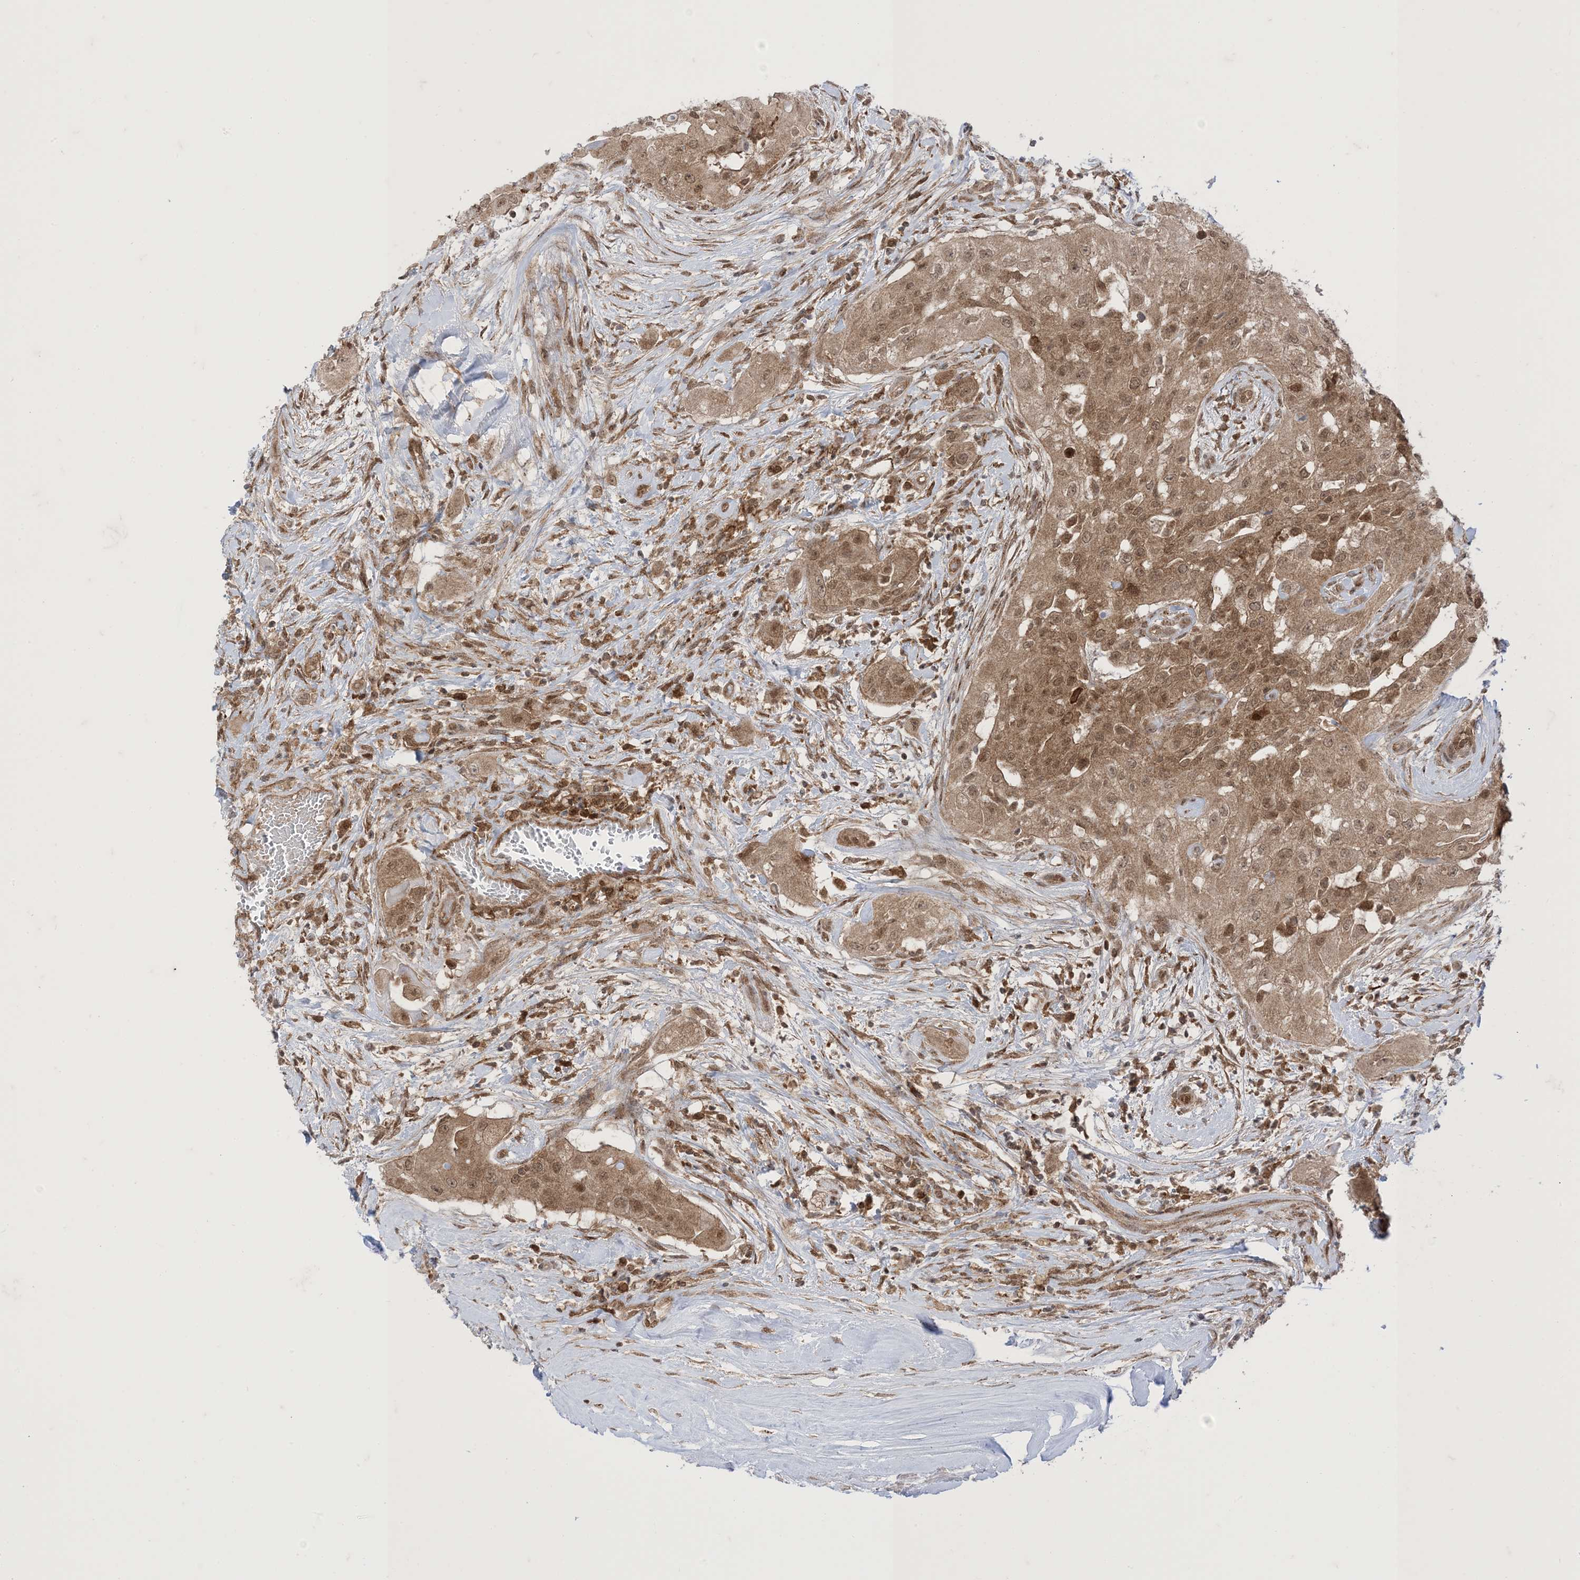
{"staining": {"intensity": "moderate", "quantity": ">75%", "location": "cytoplasmic/membranous,nuclear"}, "tissue": "thyroid cancer", "cell_type": "Tumor cells", "image_type": "cancer", "snomed": [{"axis": "morphology", "description": "Papillary adenocarcinoma, NOS"}, {"axis": "topography", "description": "Thyroid gland"}], "caption": "Tumor cells display moderate cytoplasmic/membranous and nuclear staining in approximately >75% of cells in thyroid cancer (papillary adenocarcinoma).", "gene": "PTPA", "patient": {"sex": "female", "age": 59}}